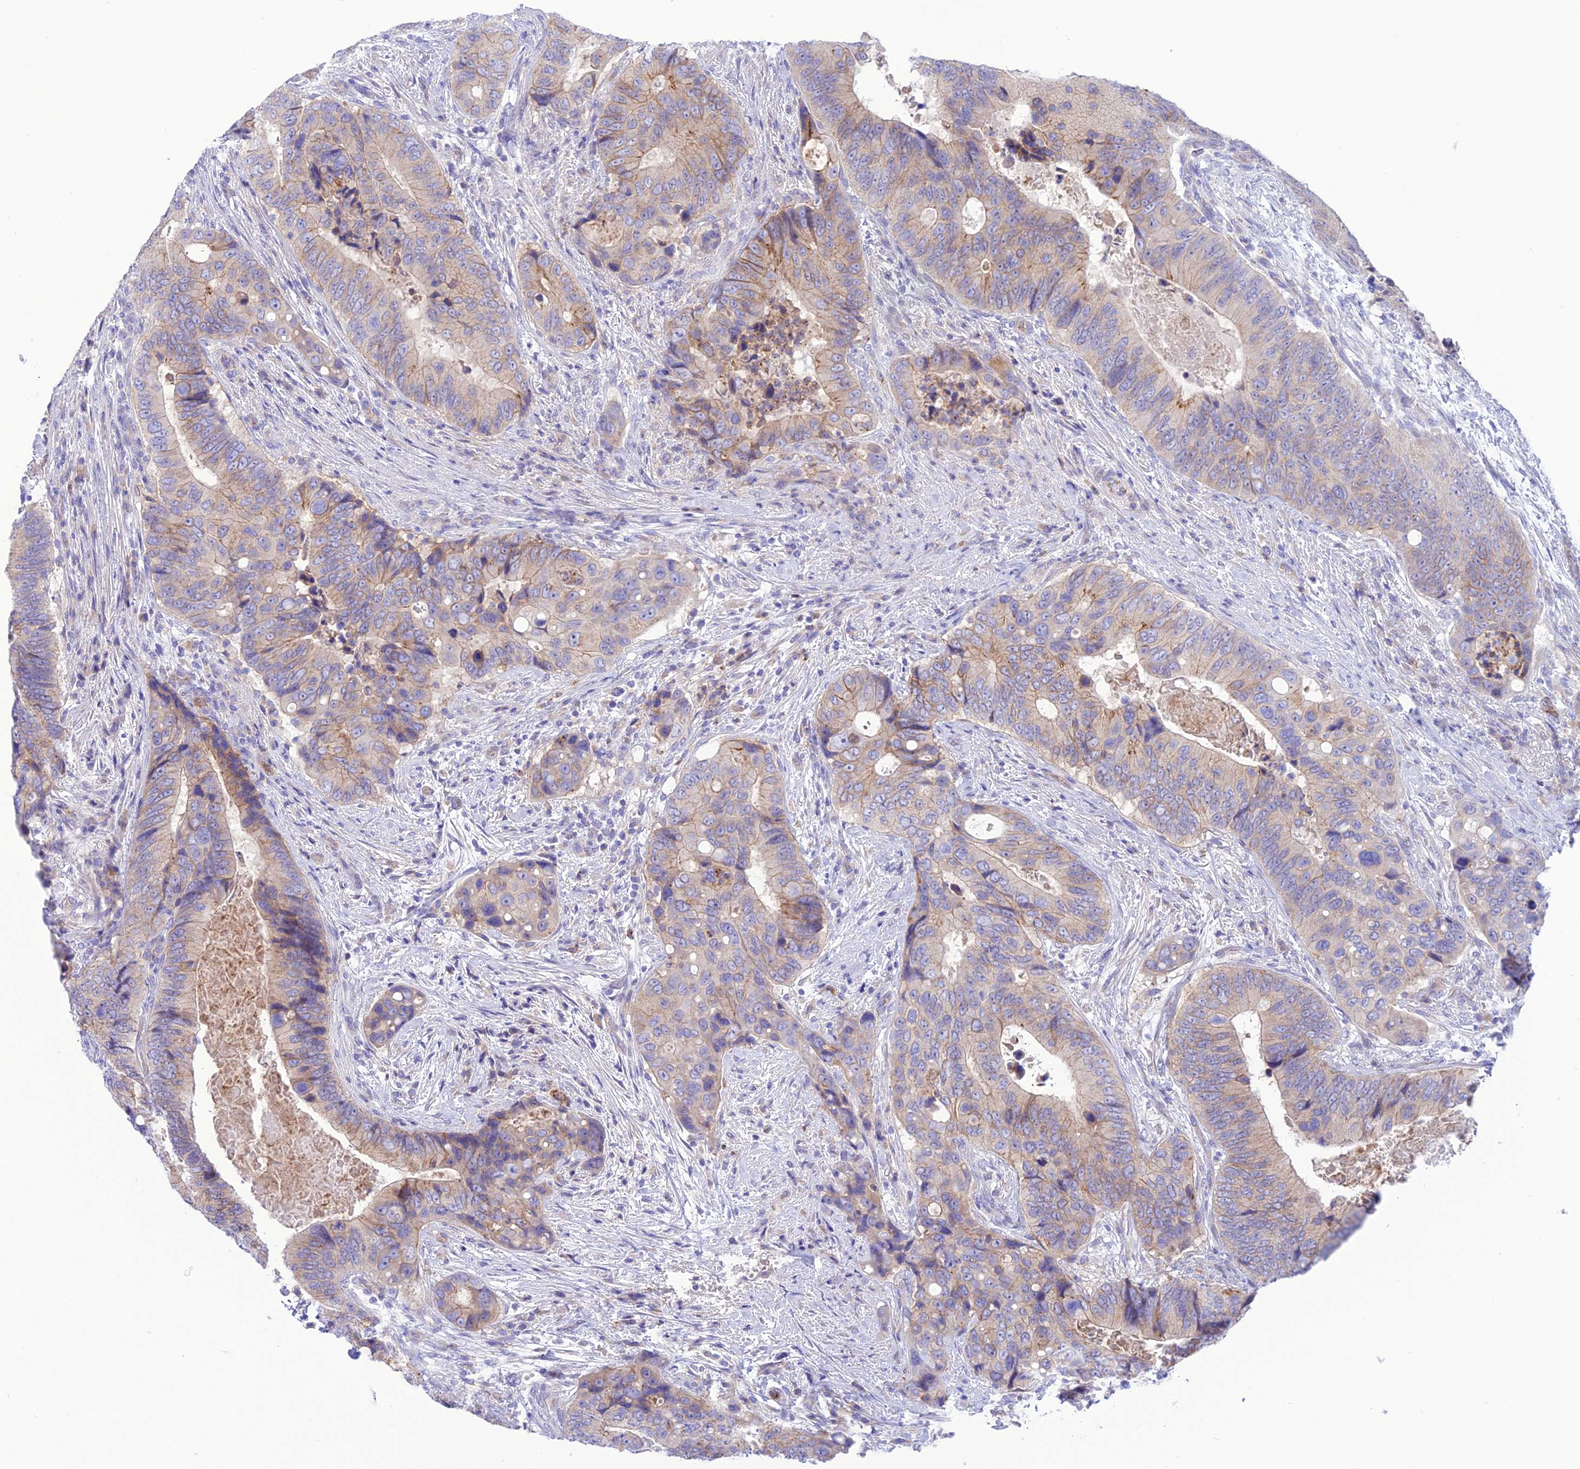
{"staining": {"intensity": "weak", "quantity": "25%-75%", "location": "cytoplasmic/membranous"}, "tissue": "colorectal cancer", "cell_type": "Tumor cells", "image_type": "cancer", "snomed": [{"axis": "morphology", "description": "Adenocarcinoma, NOS"}, {"axis": "topography", "description": "Colon"}], "caption": "Adenocarcinoma (colorectal) tissue reveals weak cytoplasmic/membranous positivity in about 25%-75% of tumor cells Nuclei are stained in blue.", "gene": "CHSY3", "patient": {"sex": "male", "age": 84}}